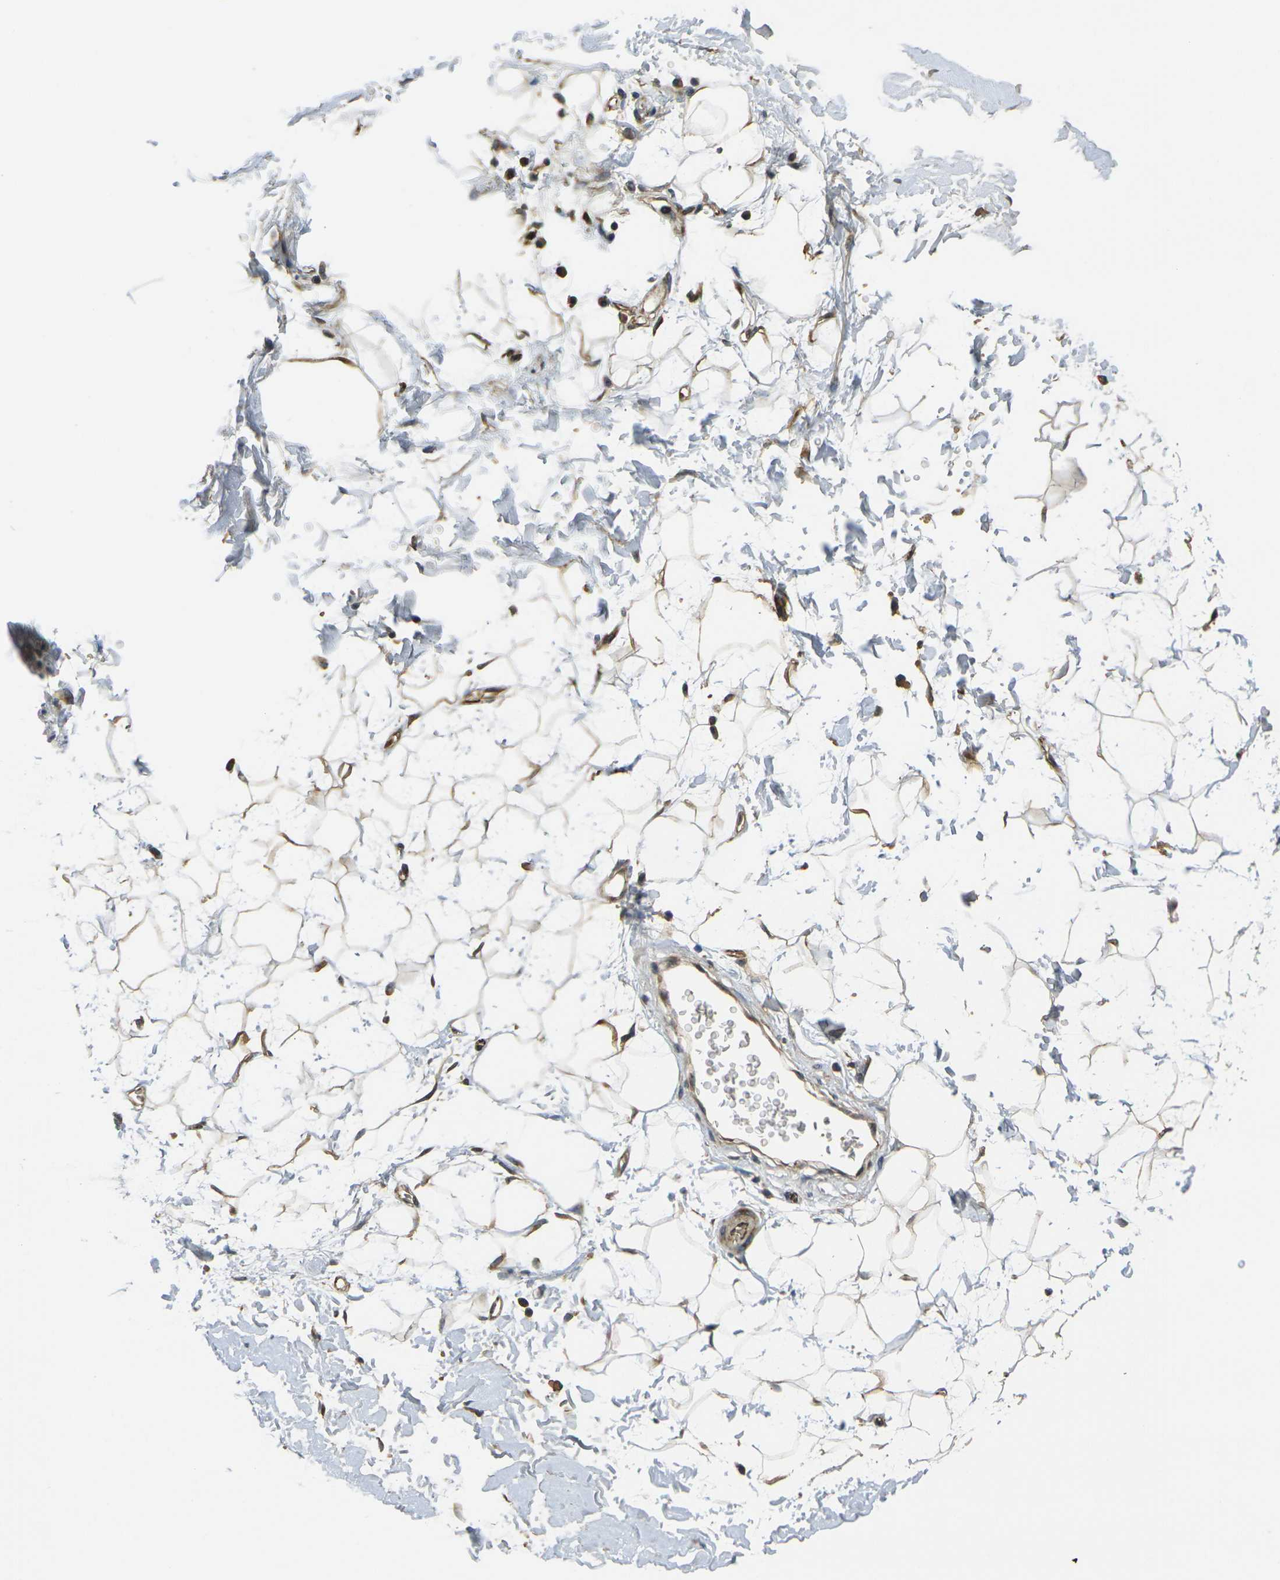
{"staining": {"intensity": "moderate", "quantity": ">75%", "location": "cytoplasmic/membranous"}, "tissue": "adipose tissue", "cell_type": "Adipocytes", "image_type": "normal", "snomed": [{"axis": "morphology", "description": "Normal tissue, NOS"}, {"axis": "topography", "description": "Soft tissue"}], "caption": "The image exhibits staining of benign adipose tissue, revealing moderate cytoplasmic/membranous protein expression (brown color) within adipocytes. (DAB IHC, brown staining for protein, blue staining for nuclei).", "gene": "FUT11", "patient": {"sex": "male", "age": 72}}